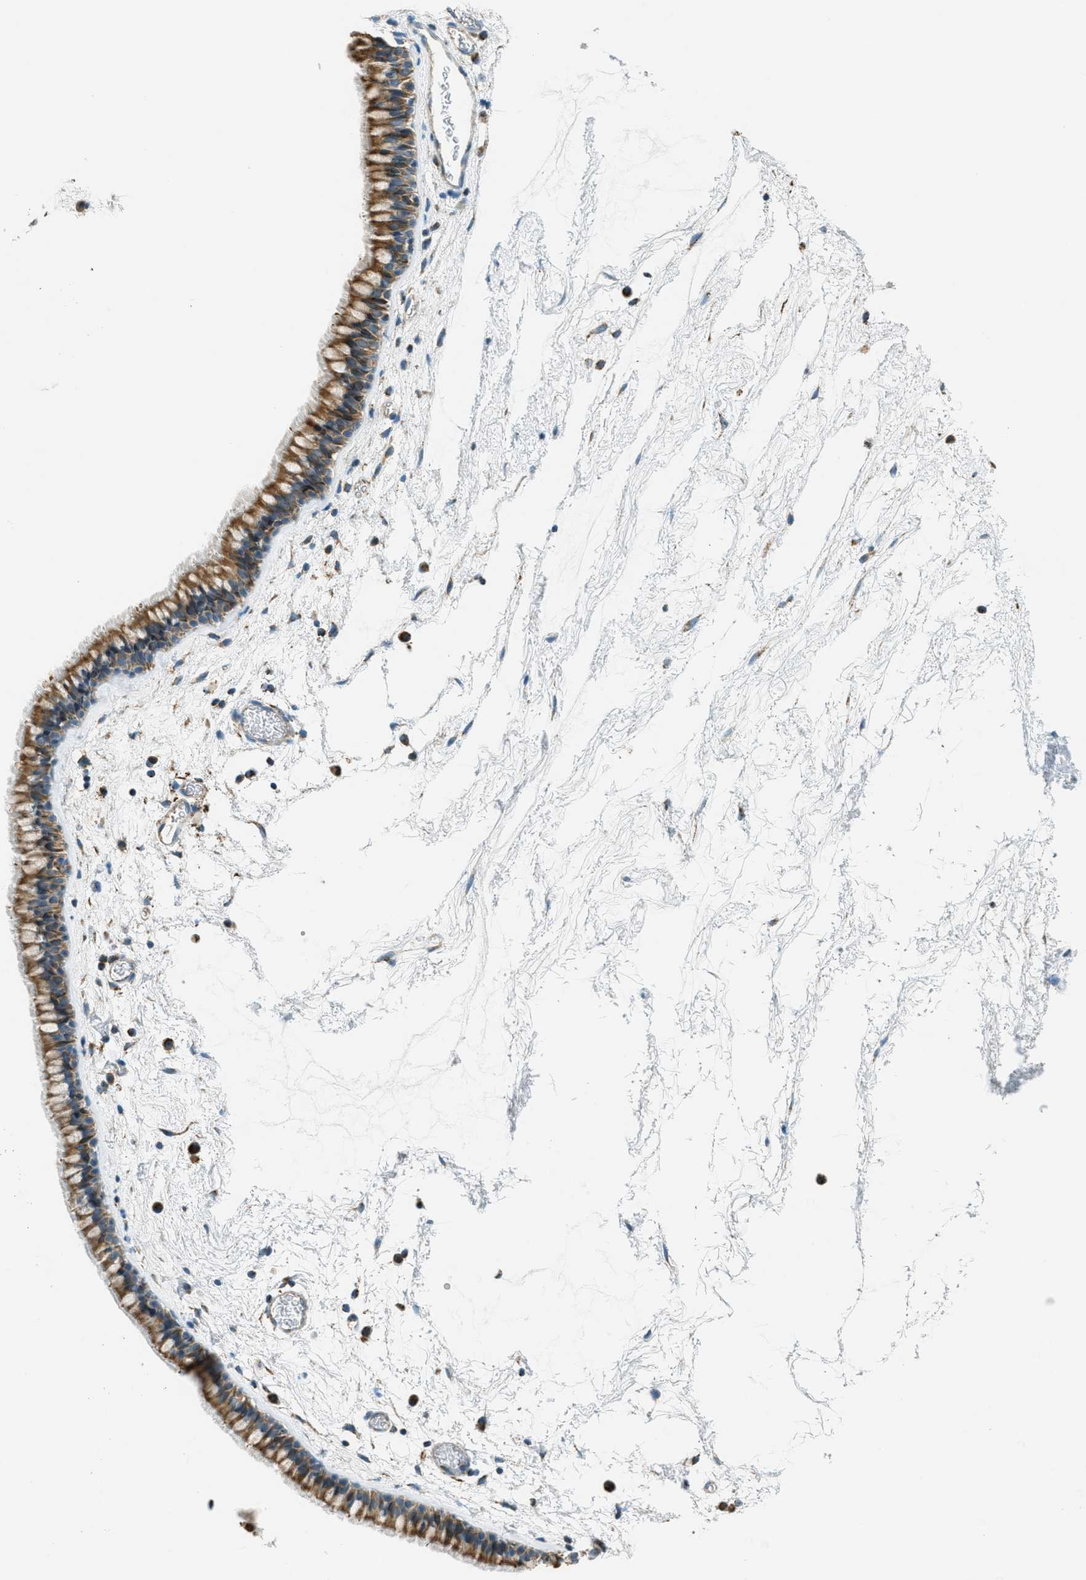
{"staining": {"intensity": "moderate", "quantity": ">75%", "location": "cytoplasmic/membranous"}, "tissue": "nasopharynx", "cell_type": "Respiratory epithelial cells", "image_type": "normal", "snomed": [{"axis": "morphology", "description": "Normal tissue, NOS"}, {"axis": "morphology", "description": "Inflammation, NOS"}, {"axis": "topography", "description": "Nasopharynx"}], "caption": "Immunohistochemistry (IHC) micrograph of normal human nasopharynx stained for a protein (brown), which shows medium levels of moderate cytoplasmic/membranous positivity in about >75% of respiratory epithelial cells.", "gene": "CHST15", "patient": {"sex": "male", "age": 48}}